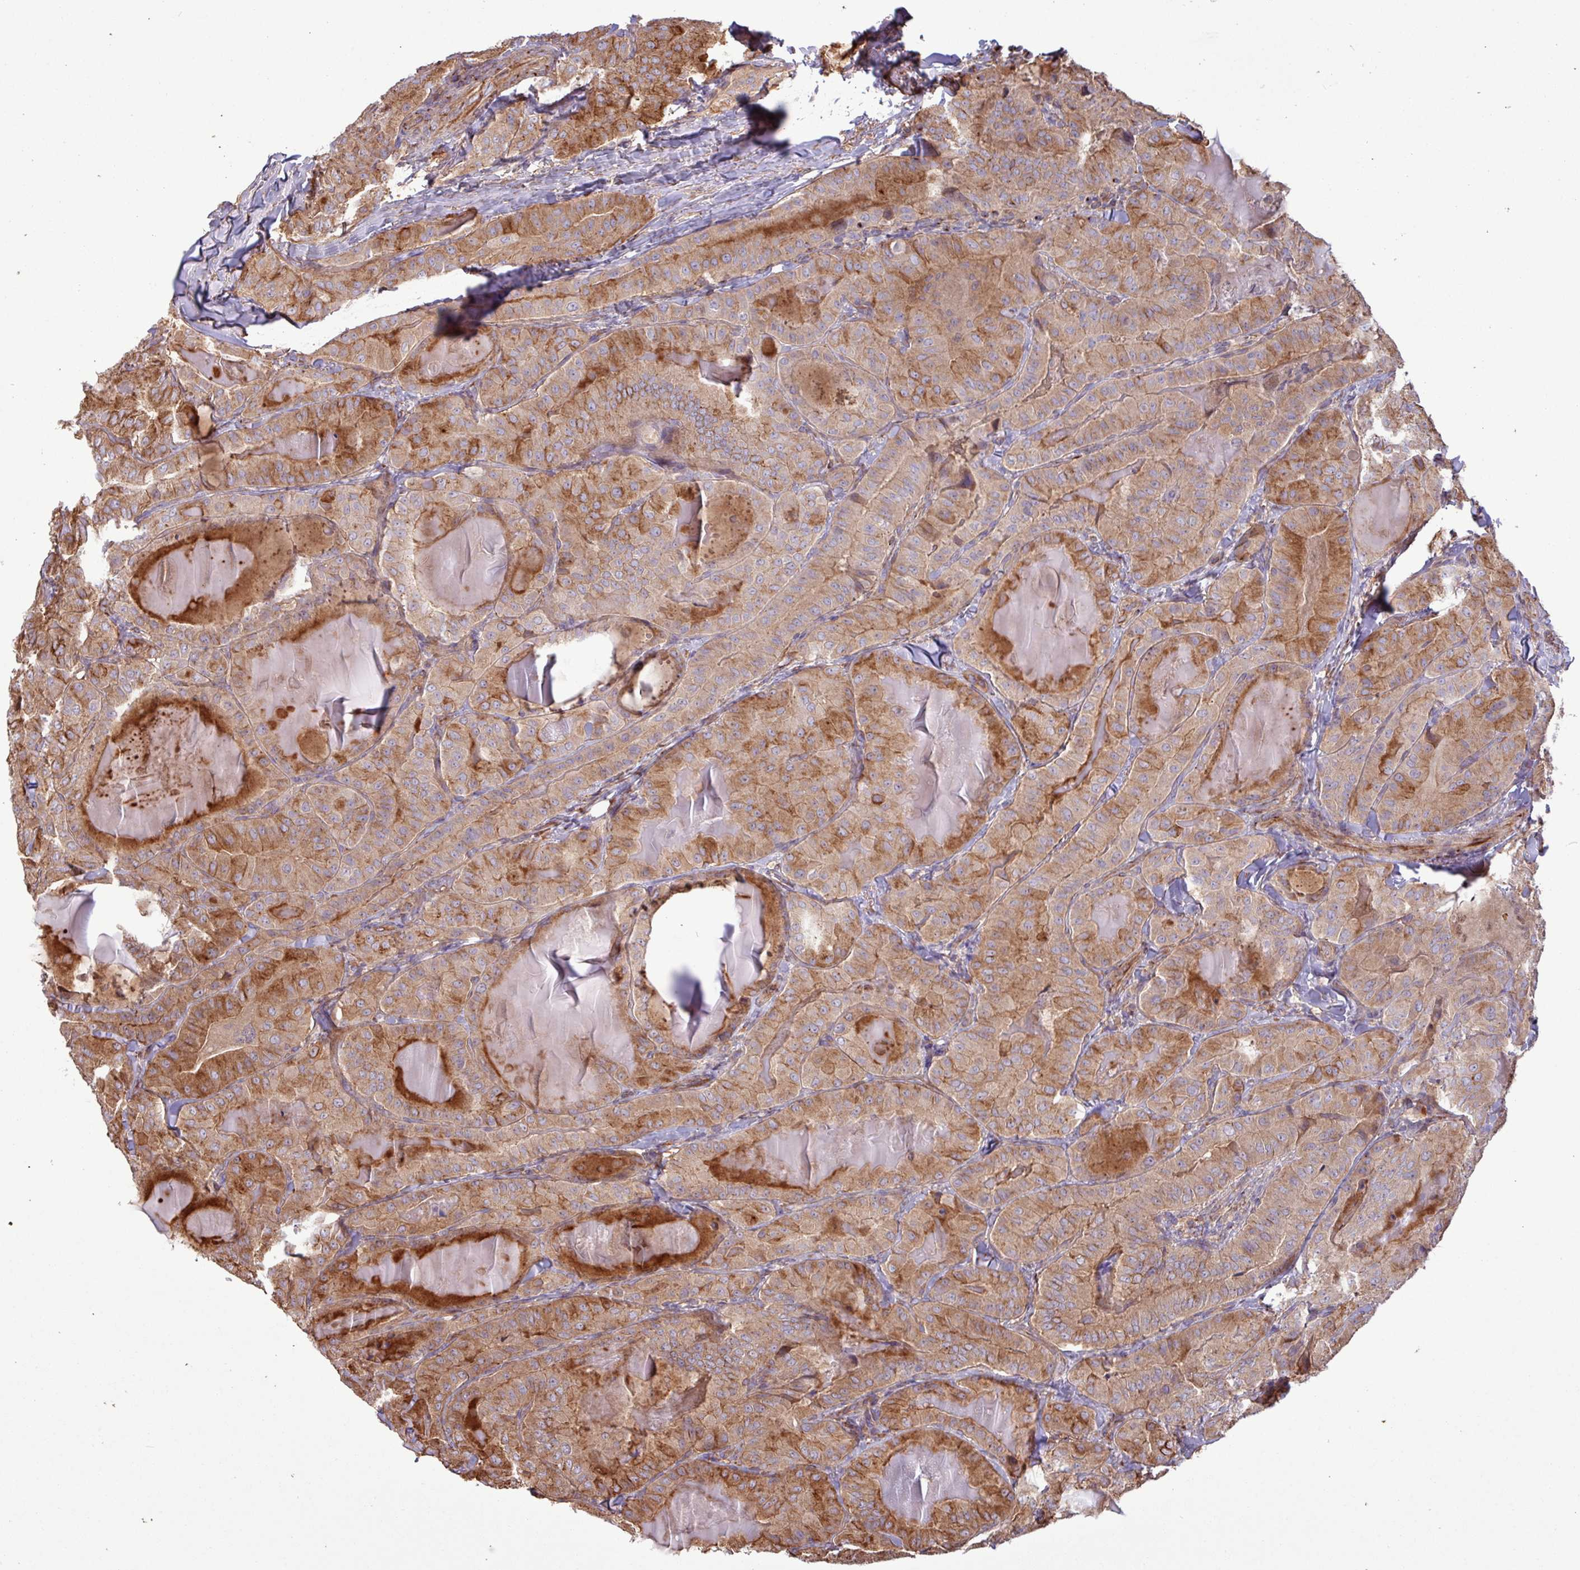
{"staining": {"intensity": "moderate", "quantity": ">75%", "location": "cytoplasmic/membranous"}, "tissue": "thyroid cancer", "cell_type": "Tumor cells", "image_type": "cancer", "snomed": [{"axis": "morphology", "description": "Papillary adenocarcinoma, NOS"}, {"axis": "topography", "description": "Thyroid gland"}], "caption": "The image reveals immunohistochemical staining of papillary adenocarcinoma (thyroid). There is moderate cytoplasmic/membranous staining is appreciated in approximately >75% of tumor cells. The staining was performed using DAB, with brown indicating positive protein expression. Nuclei are stained blue with hematoxylin.", "gene": "ZNF300", "patient": {"sex": "female", "age": 68}}